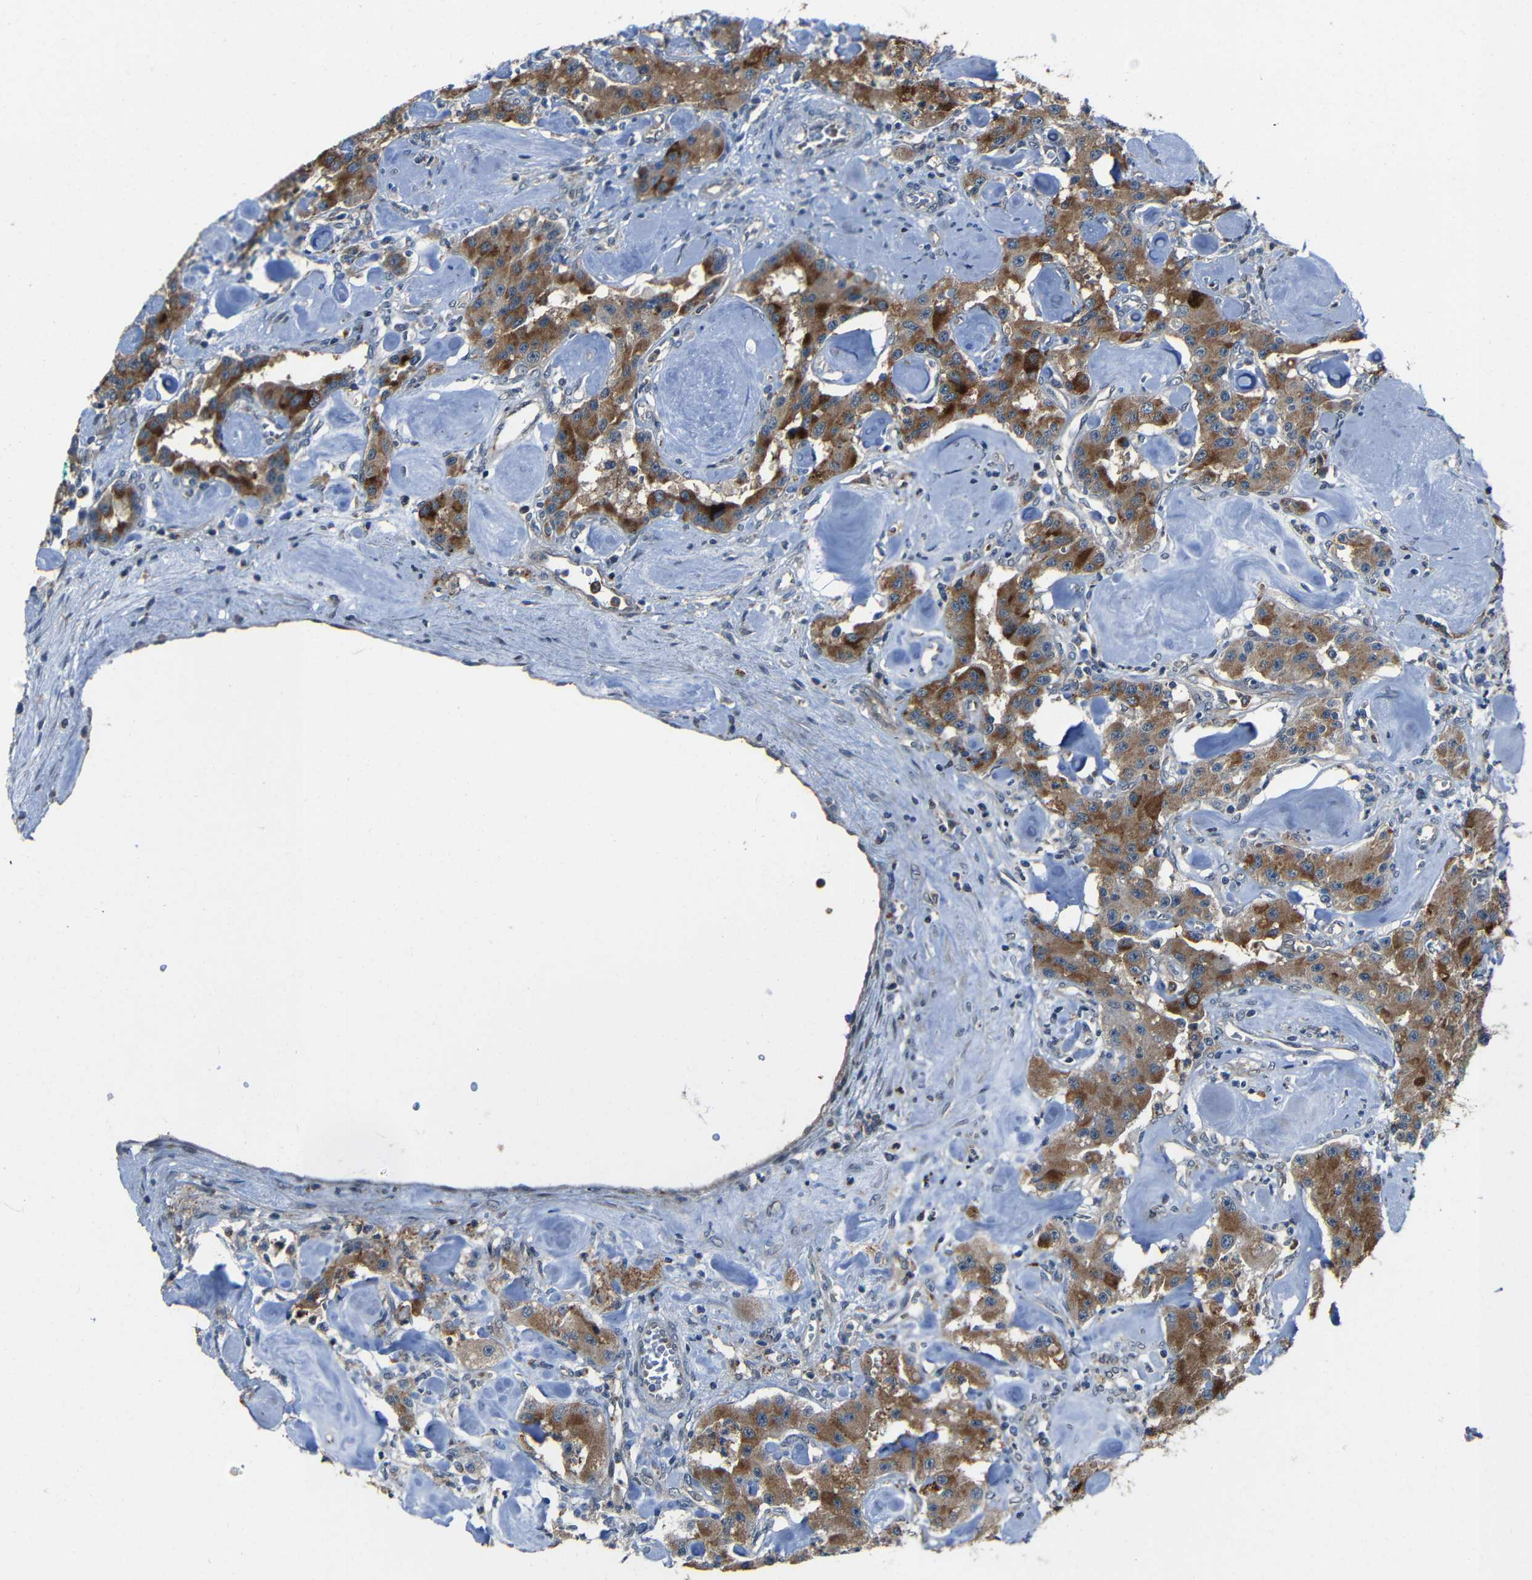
{"staining": {"intensity": "moderate", "quantity": ">75%", "location": "cytoplasmic/membranous"}, "tissue": "carcinoid", "cell_type": "Tumor cells", "image_type": "cancer", "snomed": [{"axis": "morphology", "description": "Carcinoid, malignant, NOS"}, {"axis": "topography", "description": "Pancreas"}], "caption": "An IHC micrograph of tumor tissue is shown. Protein staining in brown shows moderate cytoplasmic/membranous positivity in carcinoid within tumor cells.", "gene": "DNAJC5", "patient": {"sex": "male", "age": 41}}